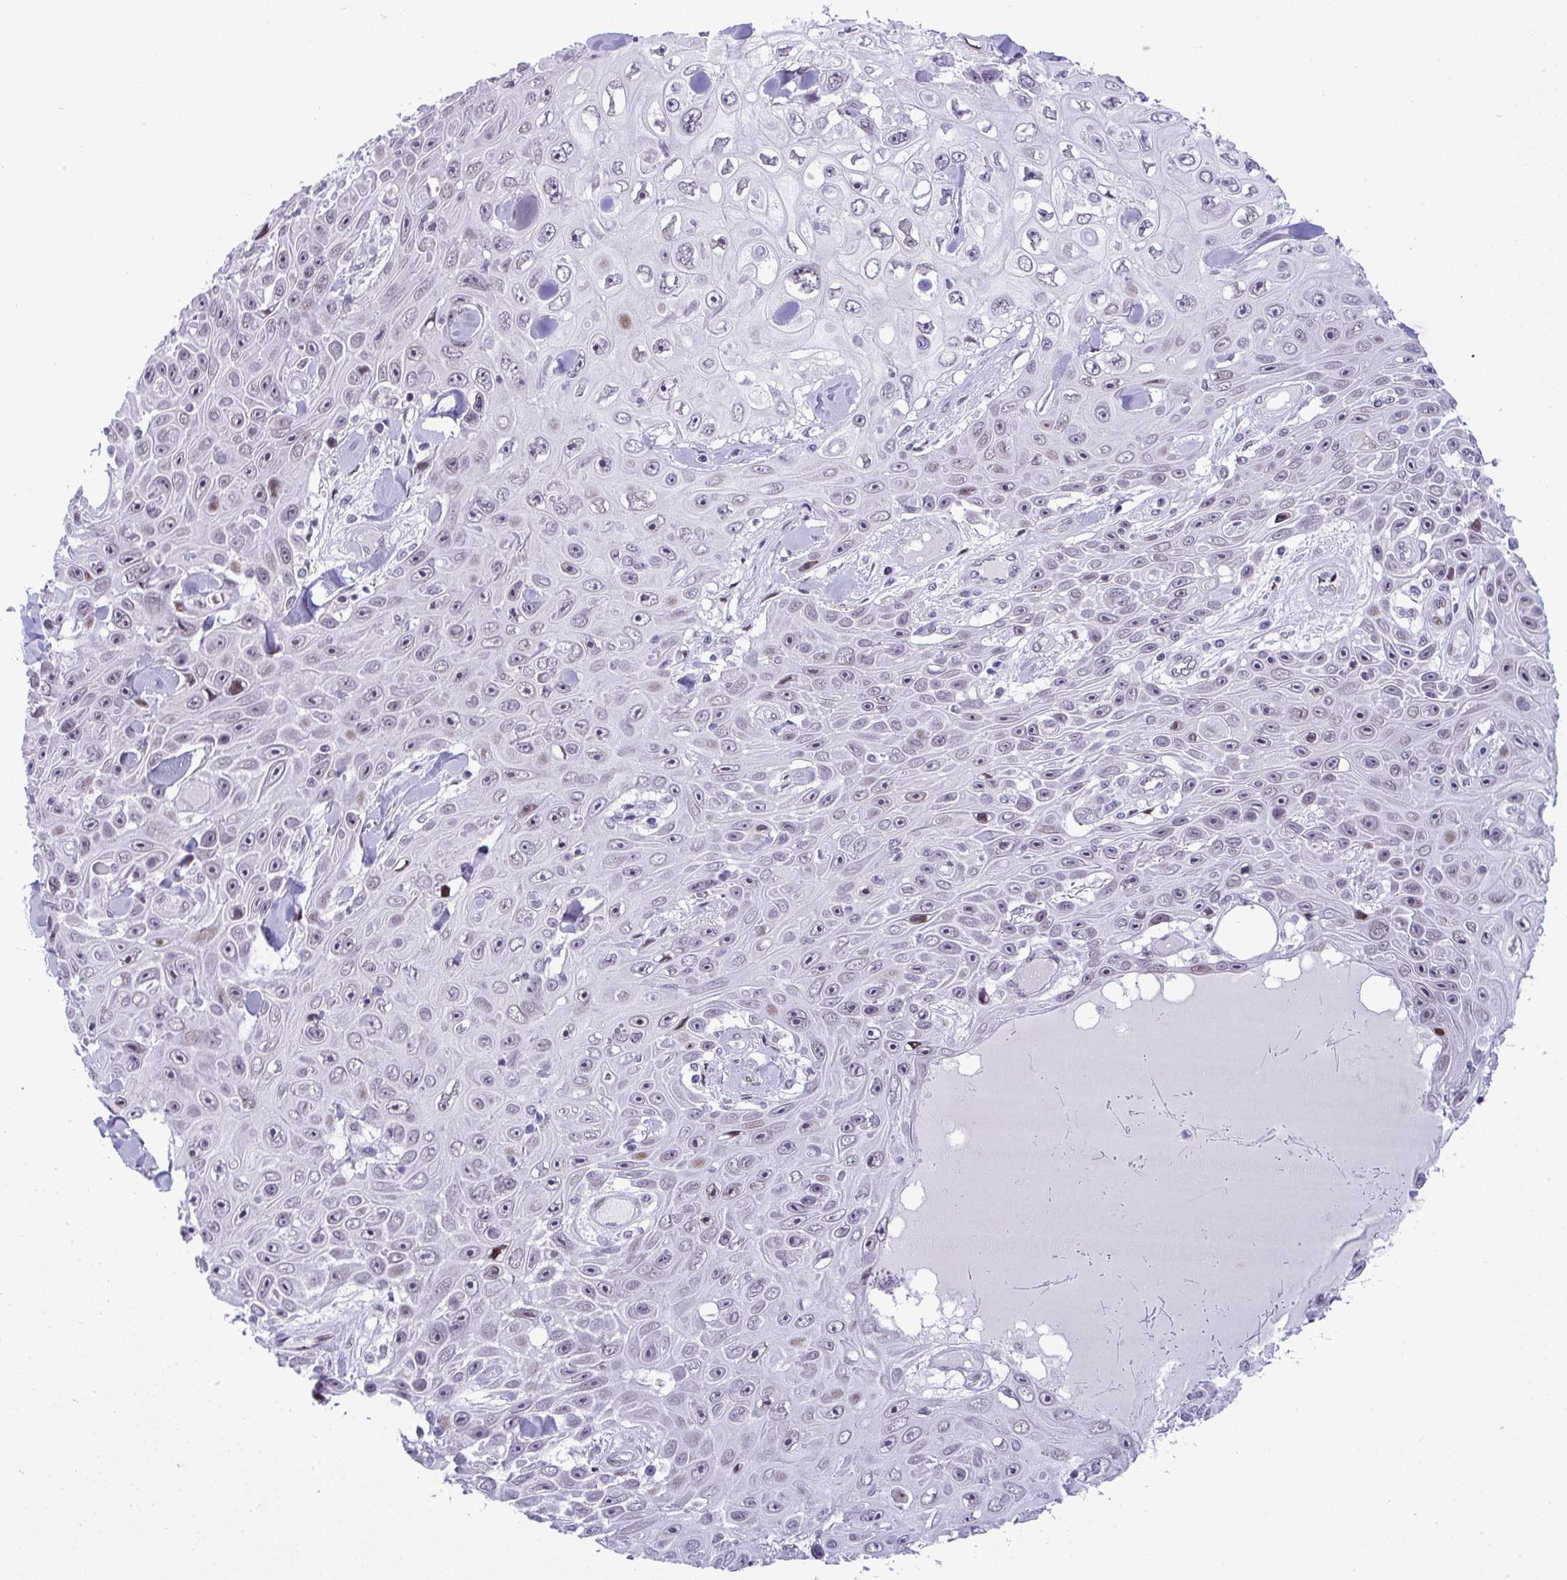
{"staining": {"intensity": "strong", "quantity": "<25%", "location": "cytoplasmic/membranous,nuclear"}, "tissue": "skin cancer", "cell_type": "Tumor cells", "image_type": "cancer", "snomed": [{"axis": "morphology", "description": "Squamous cell carcinoma, NOS"}, {"axis": "topography", "description": "Skin"}], "caption": "A brown stain shows strong cytoplasmic/membranous and nuclear staining of a protein in human squamous cell carcinoma (skin) tumor cells.", "gene": "ZFHX3", "patient": {"sex": "male", "age": 82}}